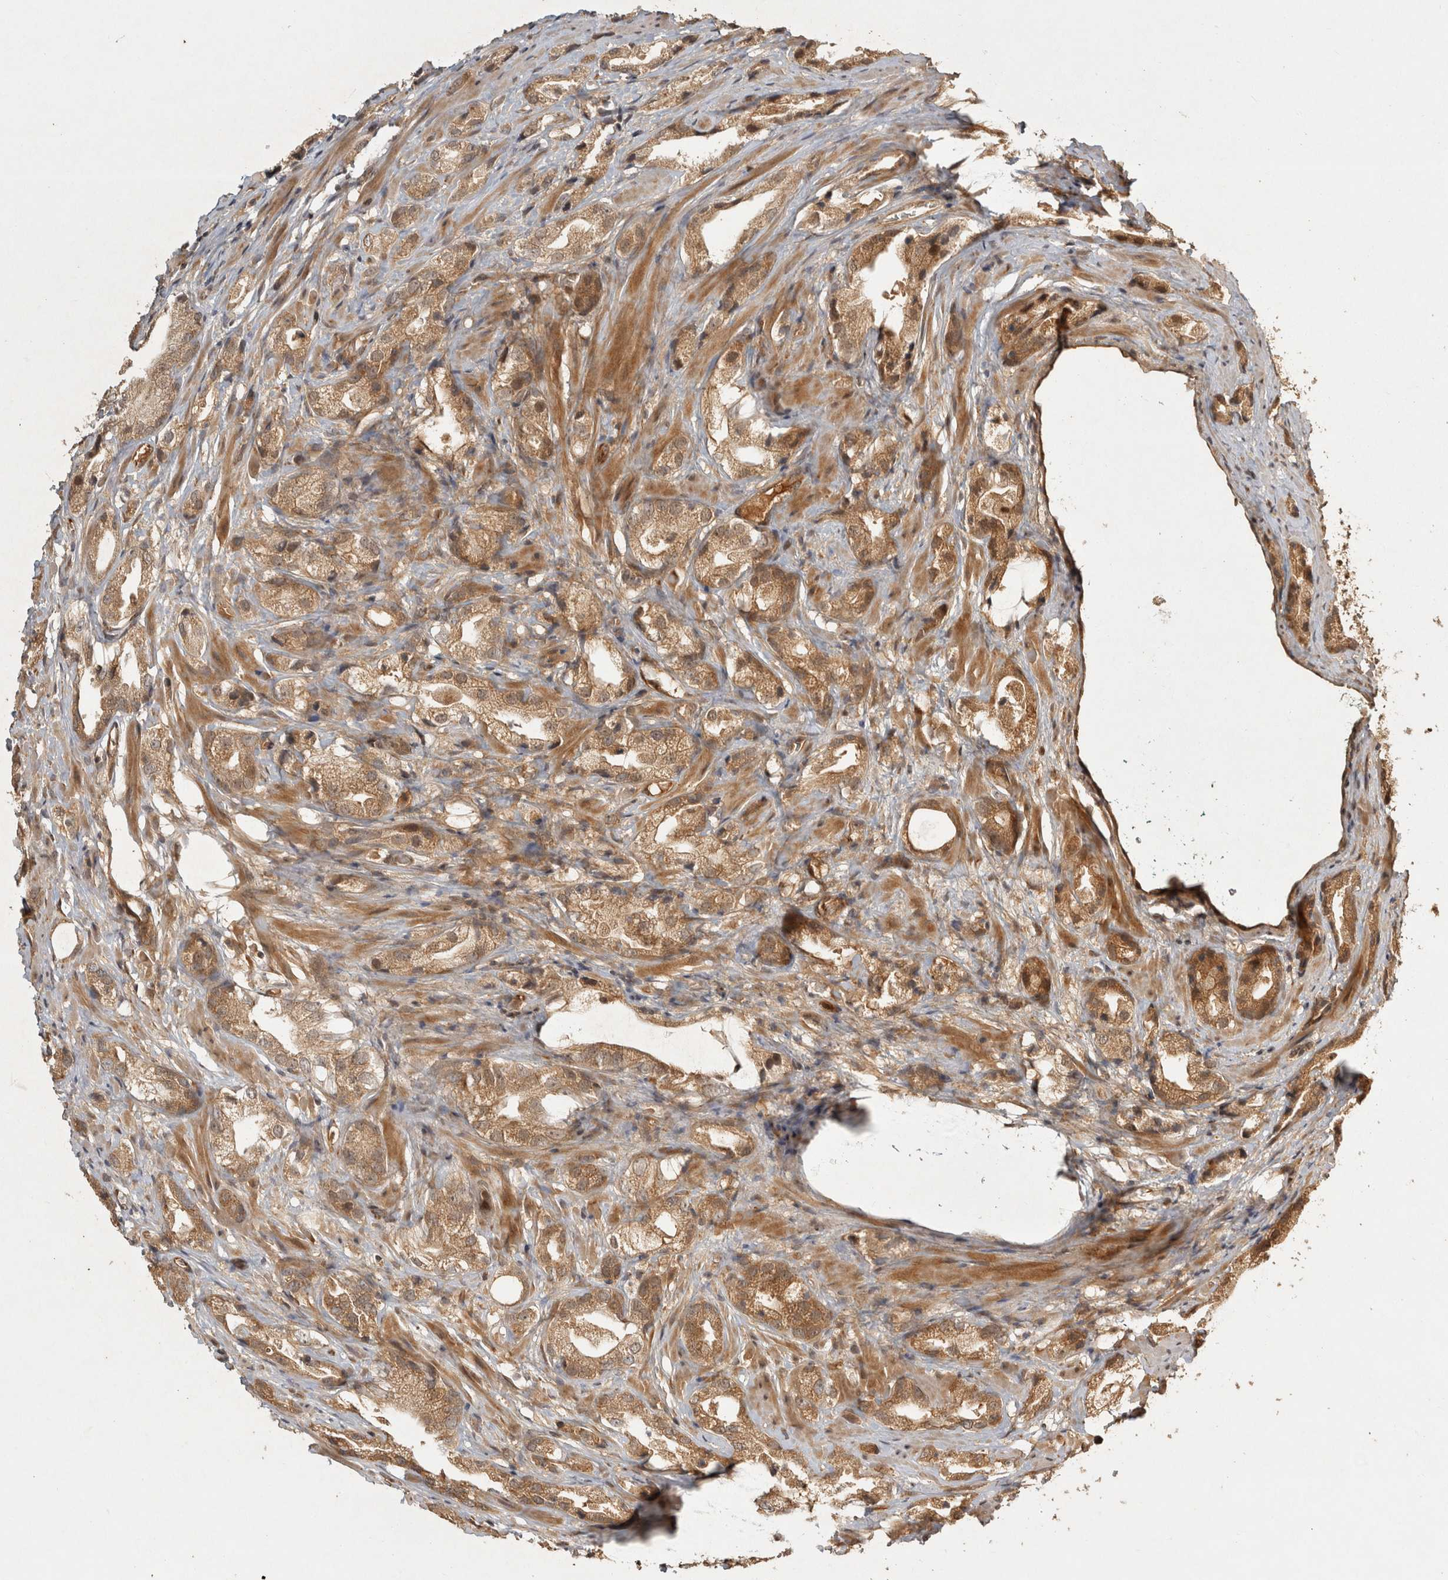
{"staining": {"intensity": "moderate", "quantity": ">75%", "location": "cytoplasmic/membranous"}, "tissue": "prostate cancer", "cell_type": "Tumor cells", "image_type": "cancer", "snomed": [{"axis": "morphology", "description": "Adenocarcinoma, High grade"}, {"axis": "topography", "description": "Prostate"}], "caption": "Tumor cells exhibit medium levels of moderate cytoplasmic/membranous positivity in approximately >75% of cells in human prostate cancer. The protein of interest is shown in brown color, while the nuclei are stained blue.", "gene": "CAMSAP2", "patient": {"sex": "male", "age": 63}}